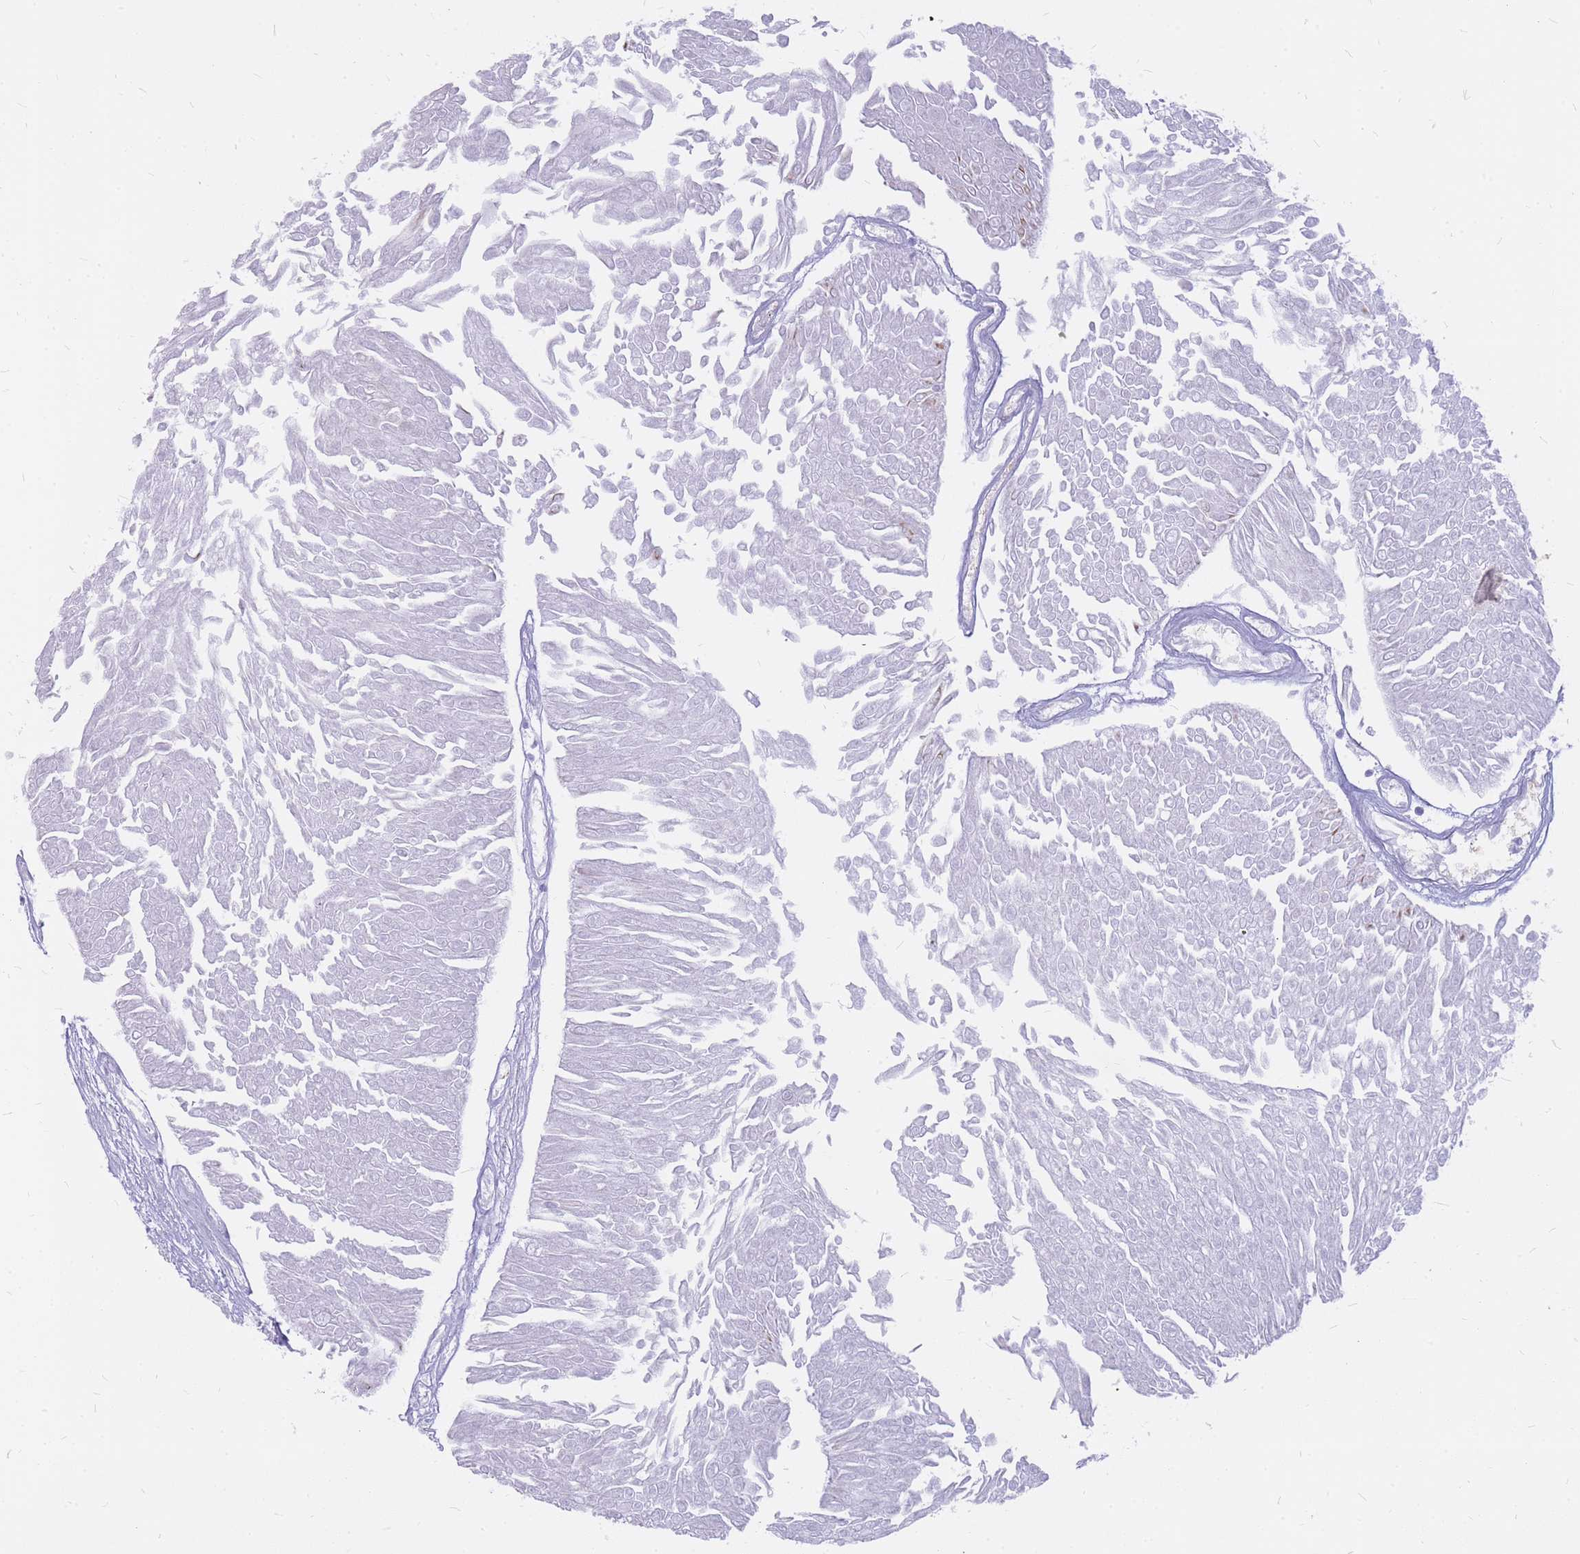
{"staining": {"intensity": "negative", "quantity": "none", "location": "none"}, "tissue": "urothelial cancer", "cell_type": "Tumor cells", "image_type": "cancer", "snomed": [{"axis": "morphology", "description": "Urothelial carcinoma, Low grade"}, {"axis": "topography", "description": "Urinary bladder"}], "caption": "Urothelial carcinoma (low-grade) was stained to show a protein in brown. There is no significant positivity in tumor cells.", "gene": "INS", "patient": {"sex": "male", "age": 67}}